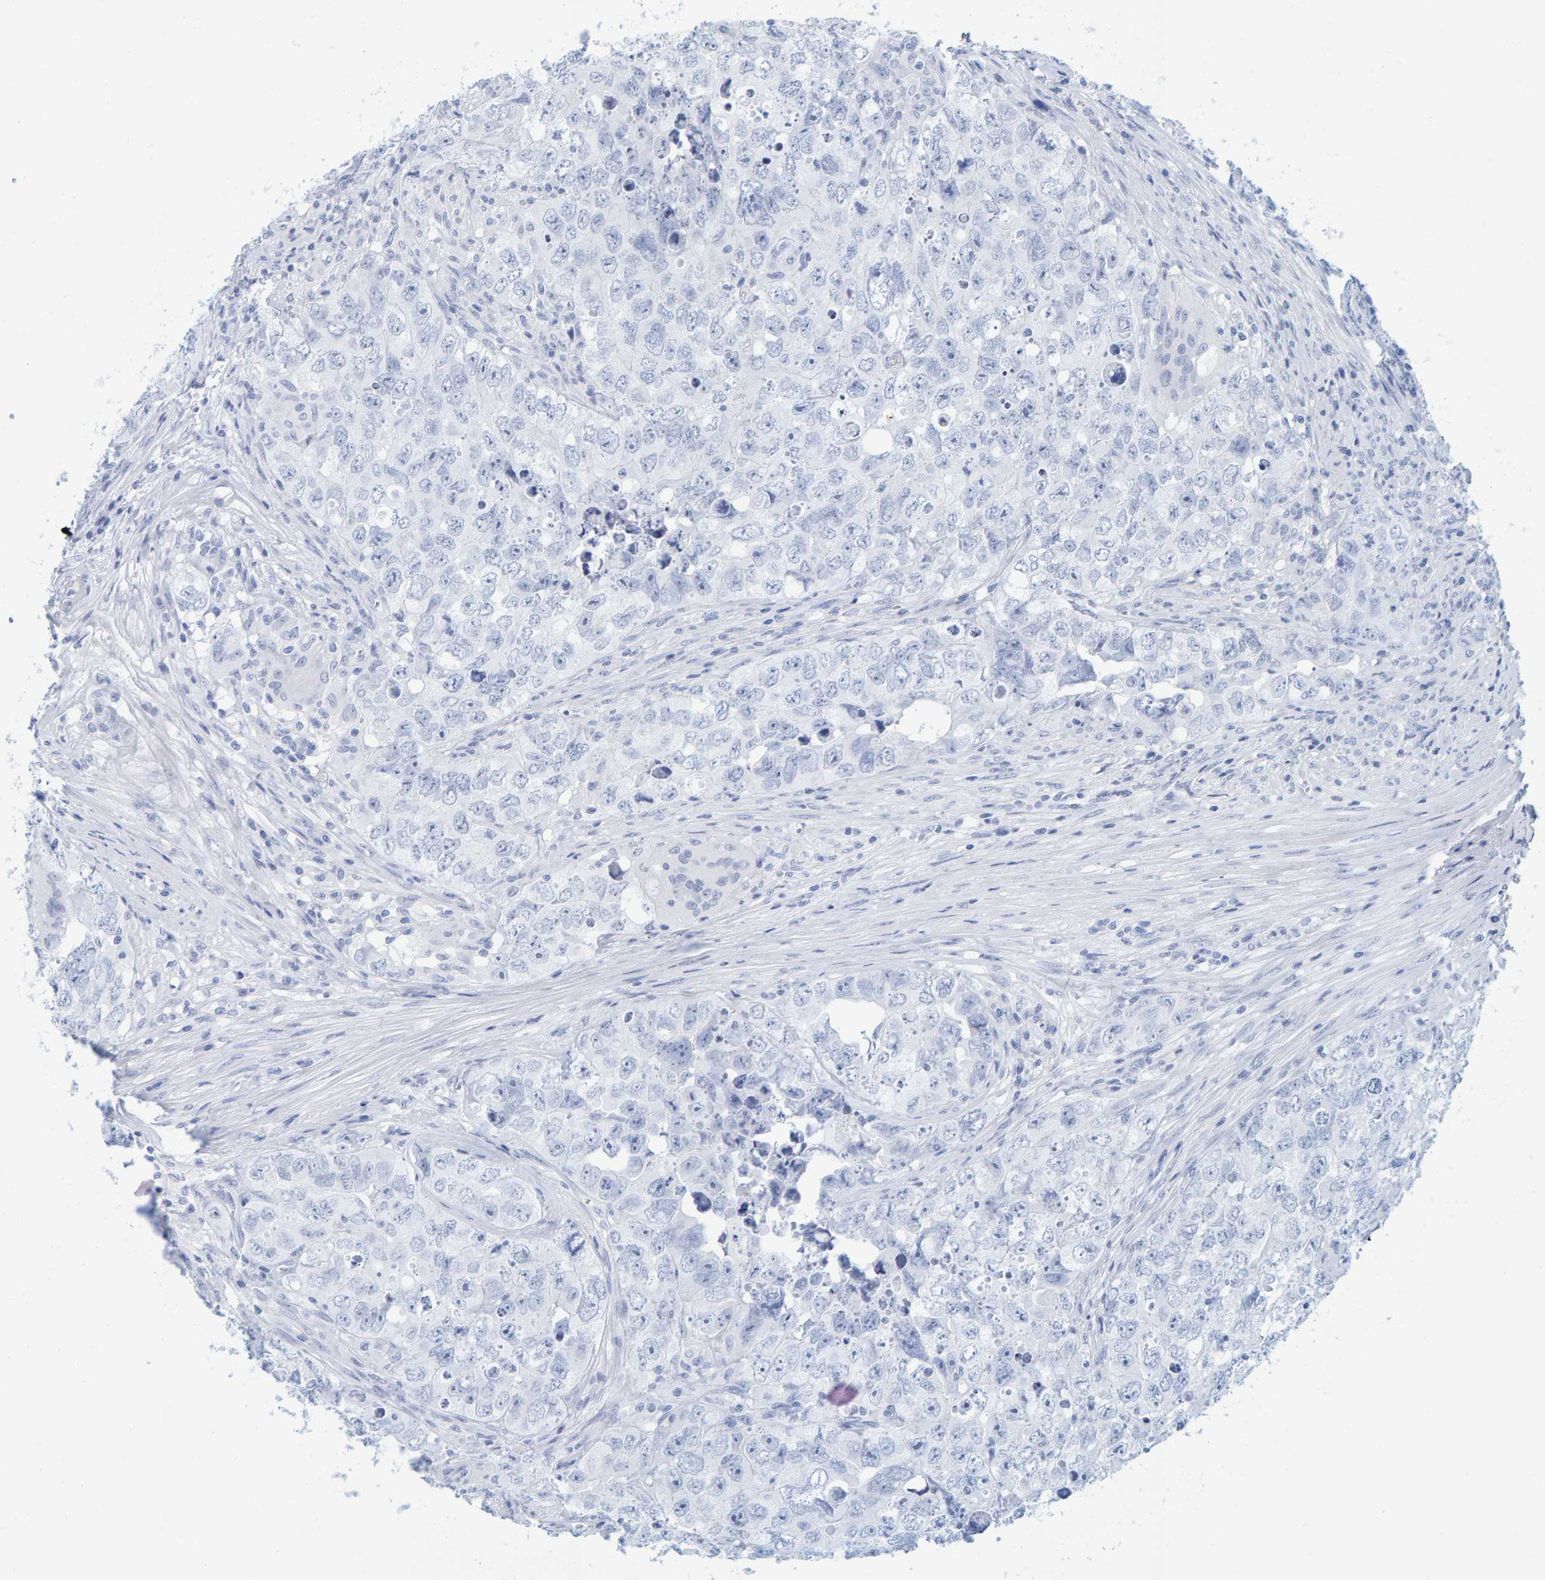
{"staining": {"intensity": "negative", "quantity": "none", "location": "none"}, "tissue": "testis cancer", "cell_type": "Tumor cells", "image_type": "cancer", "snomed": [{"axis": "morphology", "description": "Seminoma, NOS"}, {"axis": "morphology", "description": "Carcinoma, Embryonal, NOS"}, {"axis": "topography", "description": "Testis"}], "caption": "Immunohistochemistry of human testis cancer demonstrates no expression in tumor cells. The staining was performed using DAB (3,3'-diaminobenzidine) to visualize the protein expression in brown, while the nuclei were stained in blue with hematoxylin (Magnification: 20x).", "gene": "SFTPC", "patient": {"sex": "male", "age": 43}}